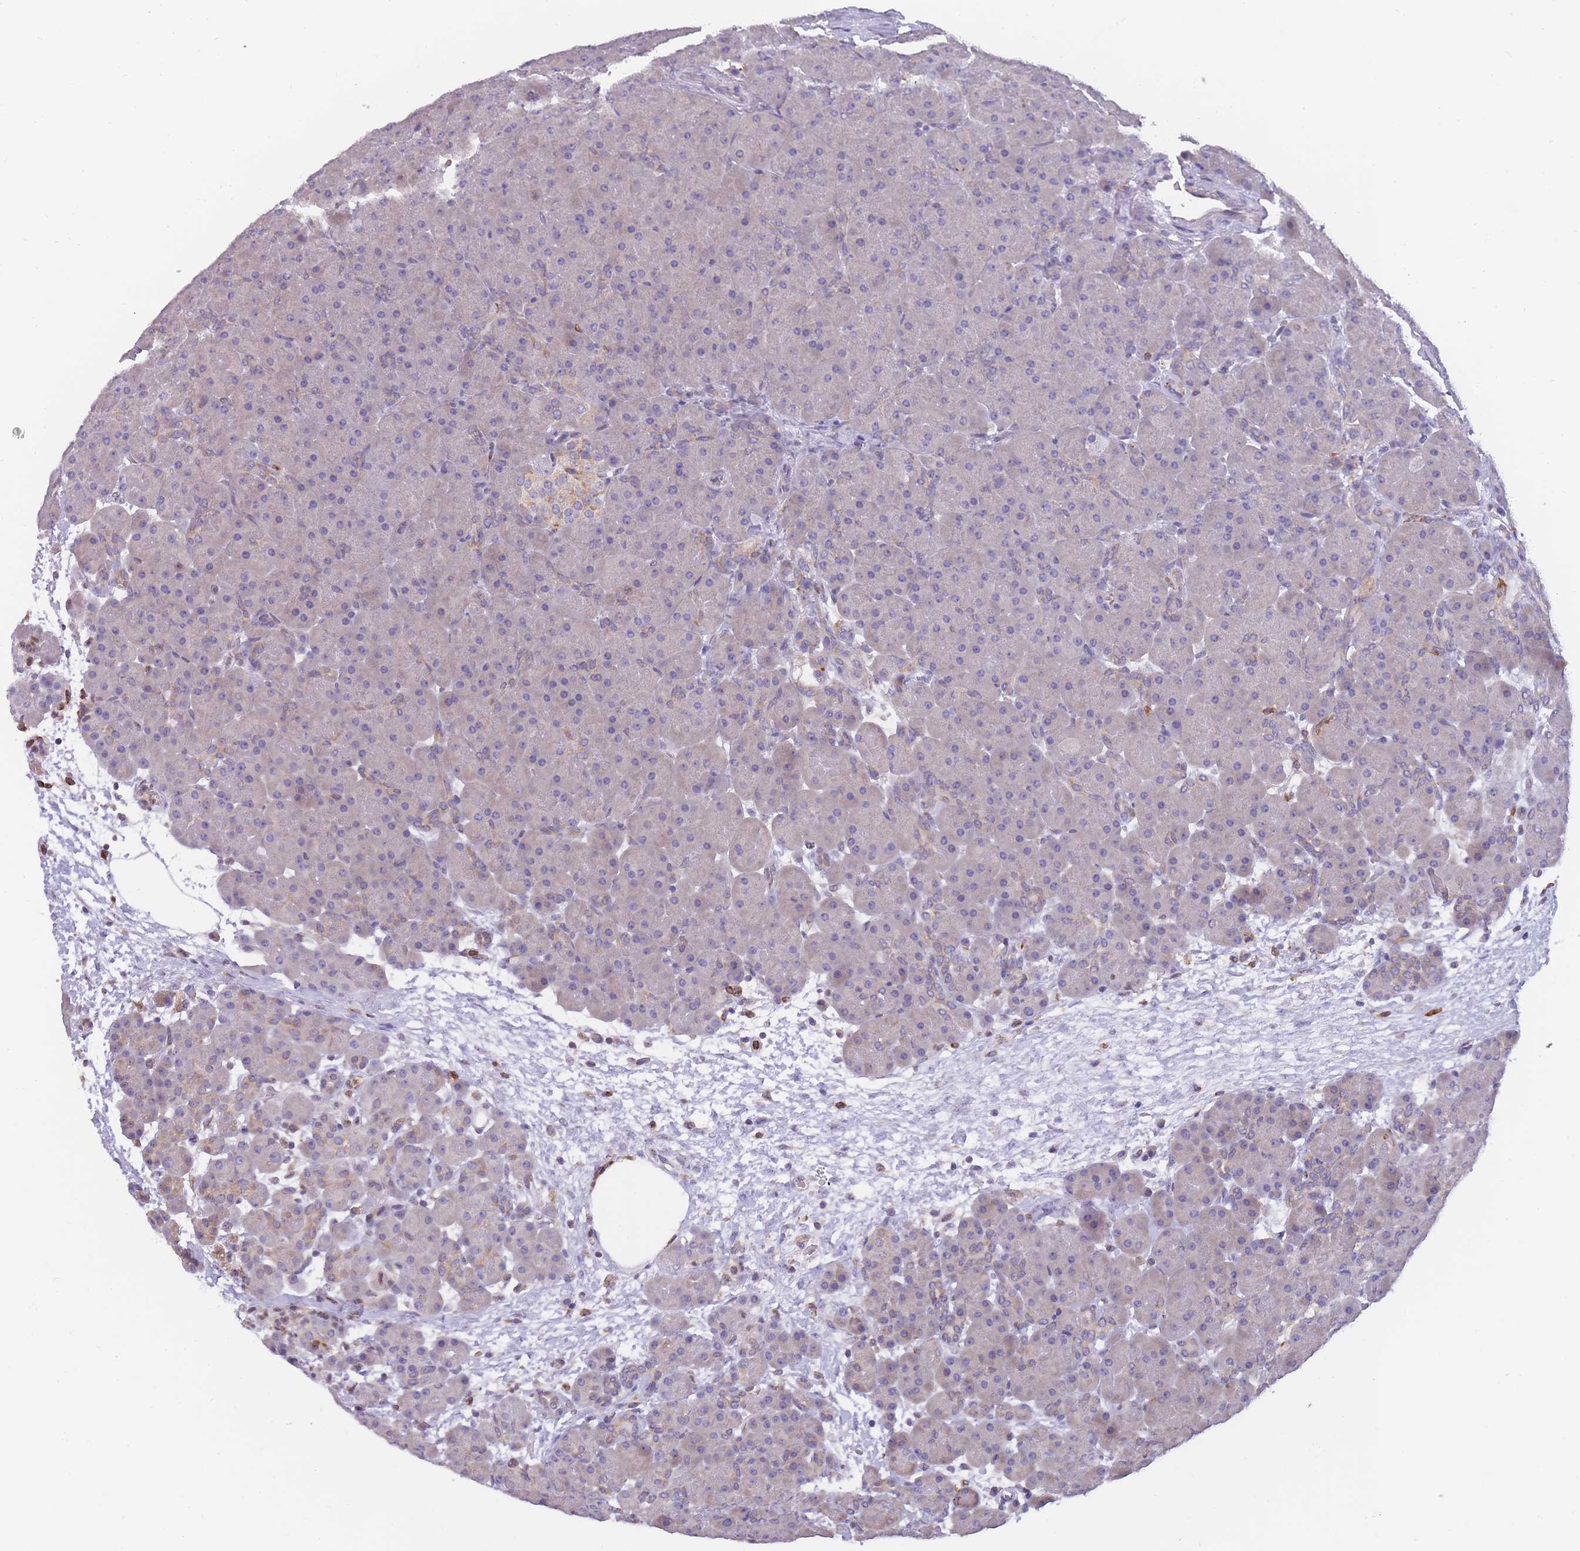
{"staining": {"intensity": "weak", "quantity": "<25%", "location": "cytoplasmic/membranous"}, "tissue": "pancreas", "cell_type": "Exocrine glandular cells", "image_type": "normal", "snomed": [{"axis": "morphology", "description": "Normal tissue, NOS"}, {"axis": "topography", "description": "Pancreas"}], "caption": "Image shows no significant protein expression in exocrine glandular cells of benign pancreas.", "gene": "ZNF662", "patient": {"sex": "male", "age": 66}}